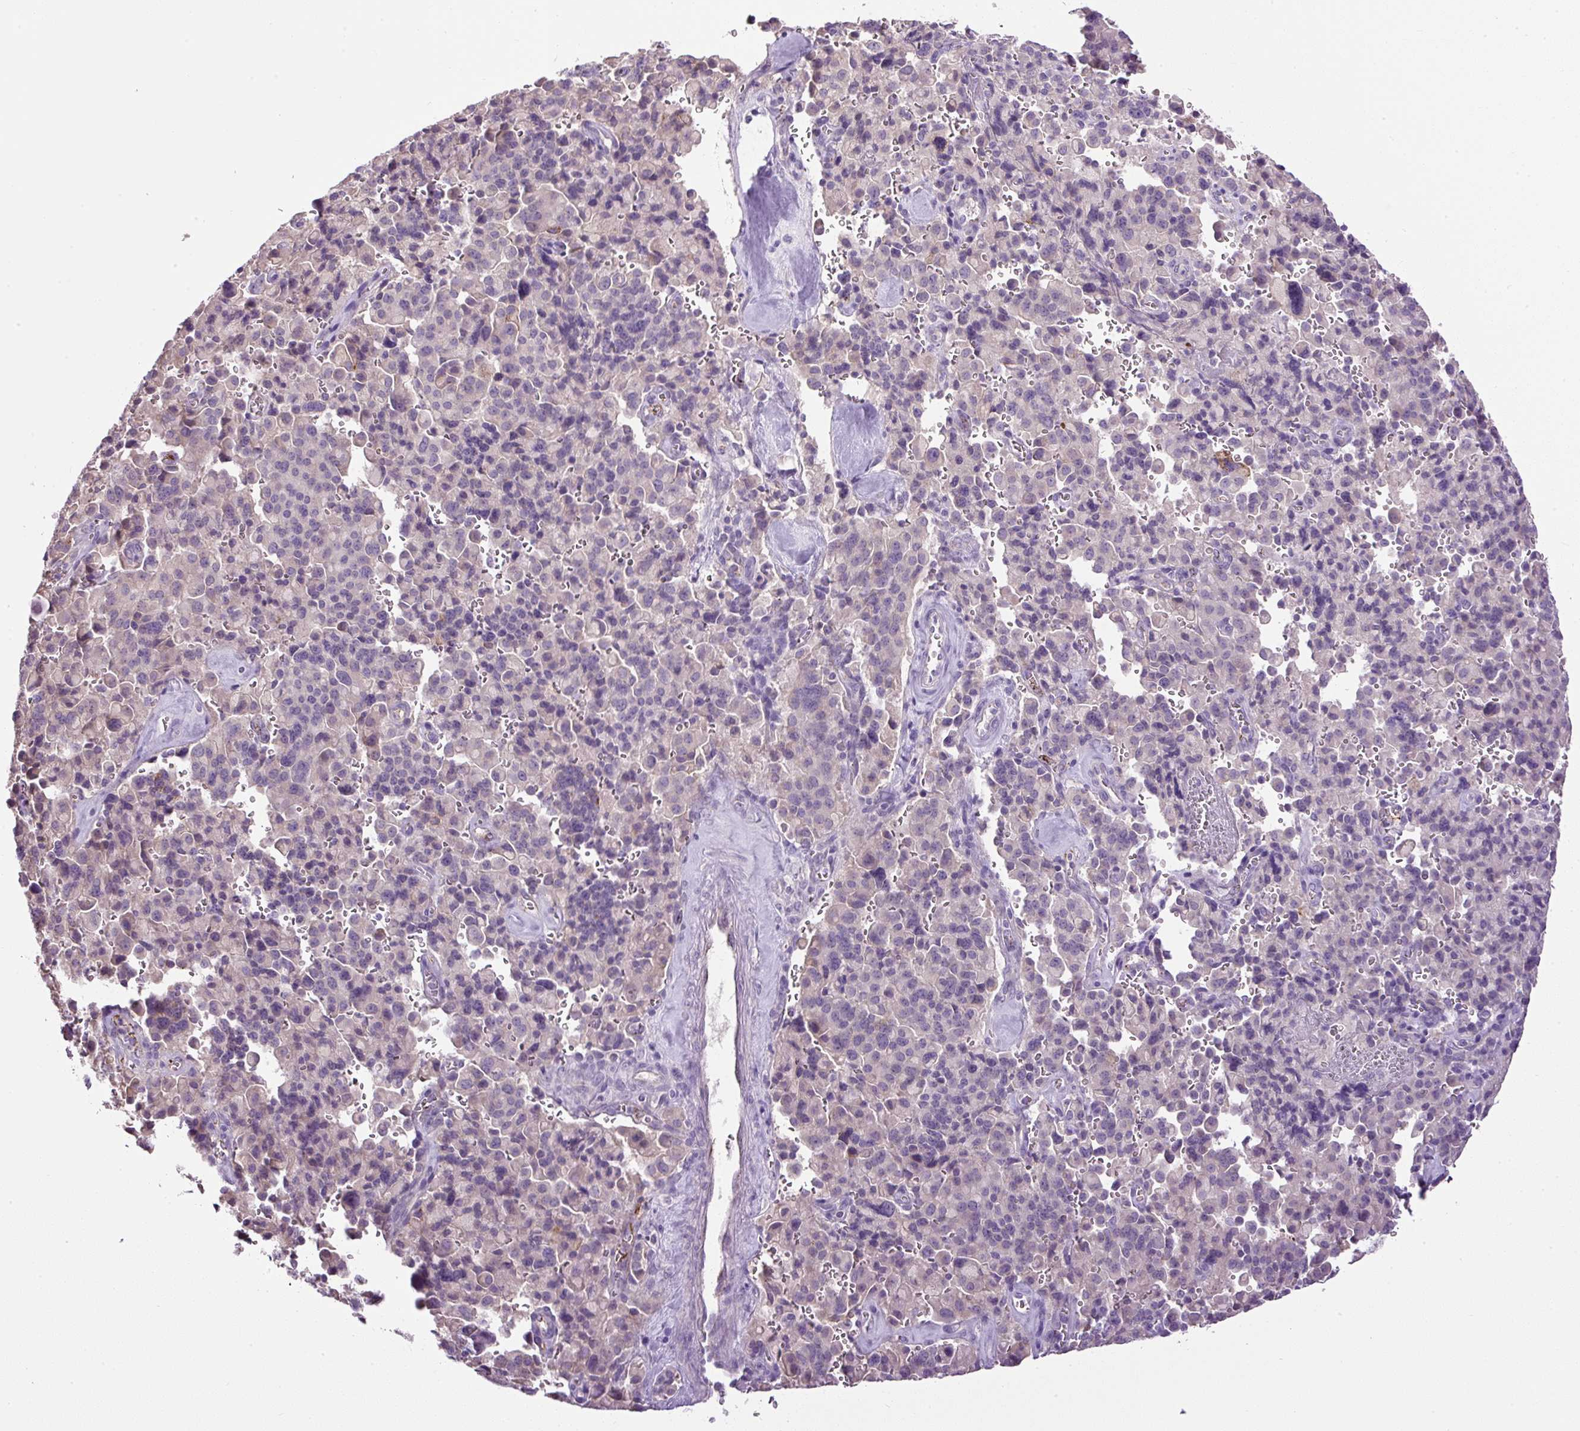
{"staining": {"intensity": "negative", "quantity": "none", "location": "none"}, "tissue": "pancreatic cancer", "cell_type": "Tumor cells", "image_type": "cancer", "snomed": [{"axis": "morphology", "description": "Adenocarcinoma, NOS"}, {"axis": "topography", "description": "Pancreas"}], "caption": "DAB immunohistochemical staining of human adenocarcinoma (pancreatic) shows no significant expression in tumor cells. (DAB IHC, high magnification).", "gene": "LEFTY2", "patient": {"sex": "male", "age": 65}}